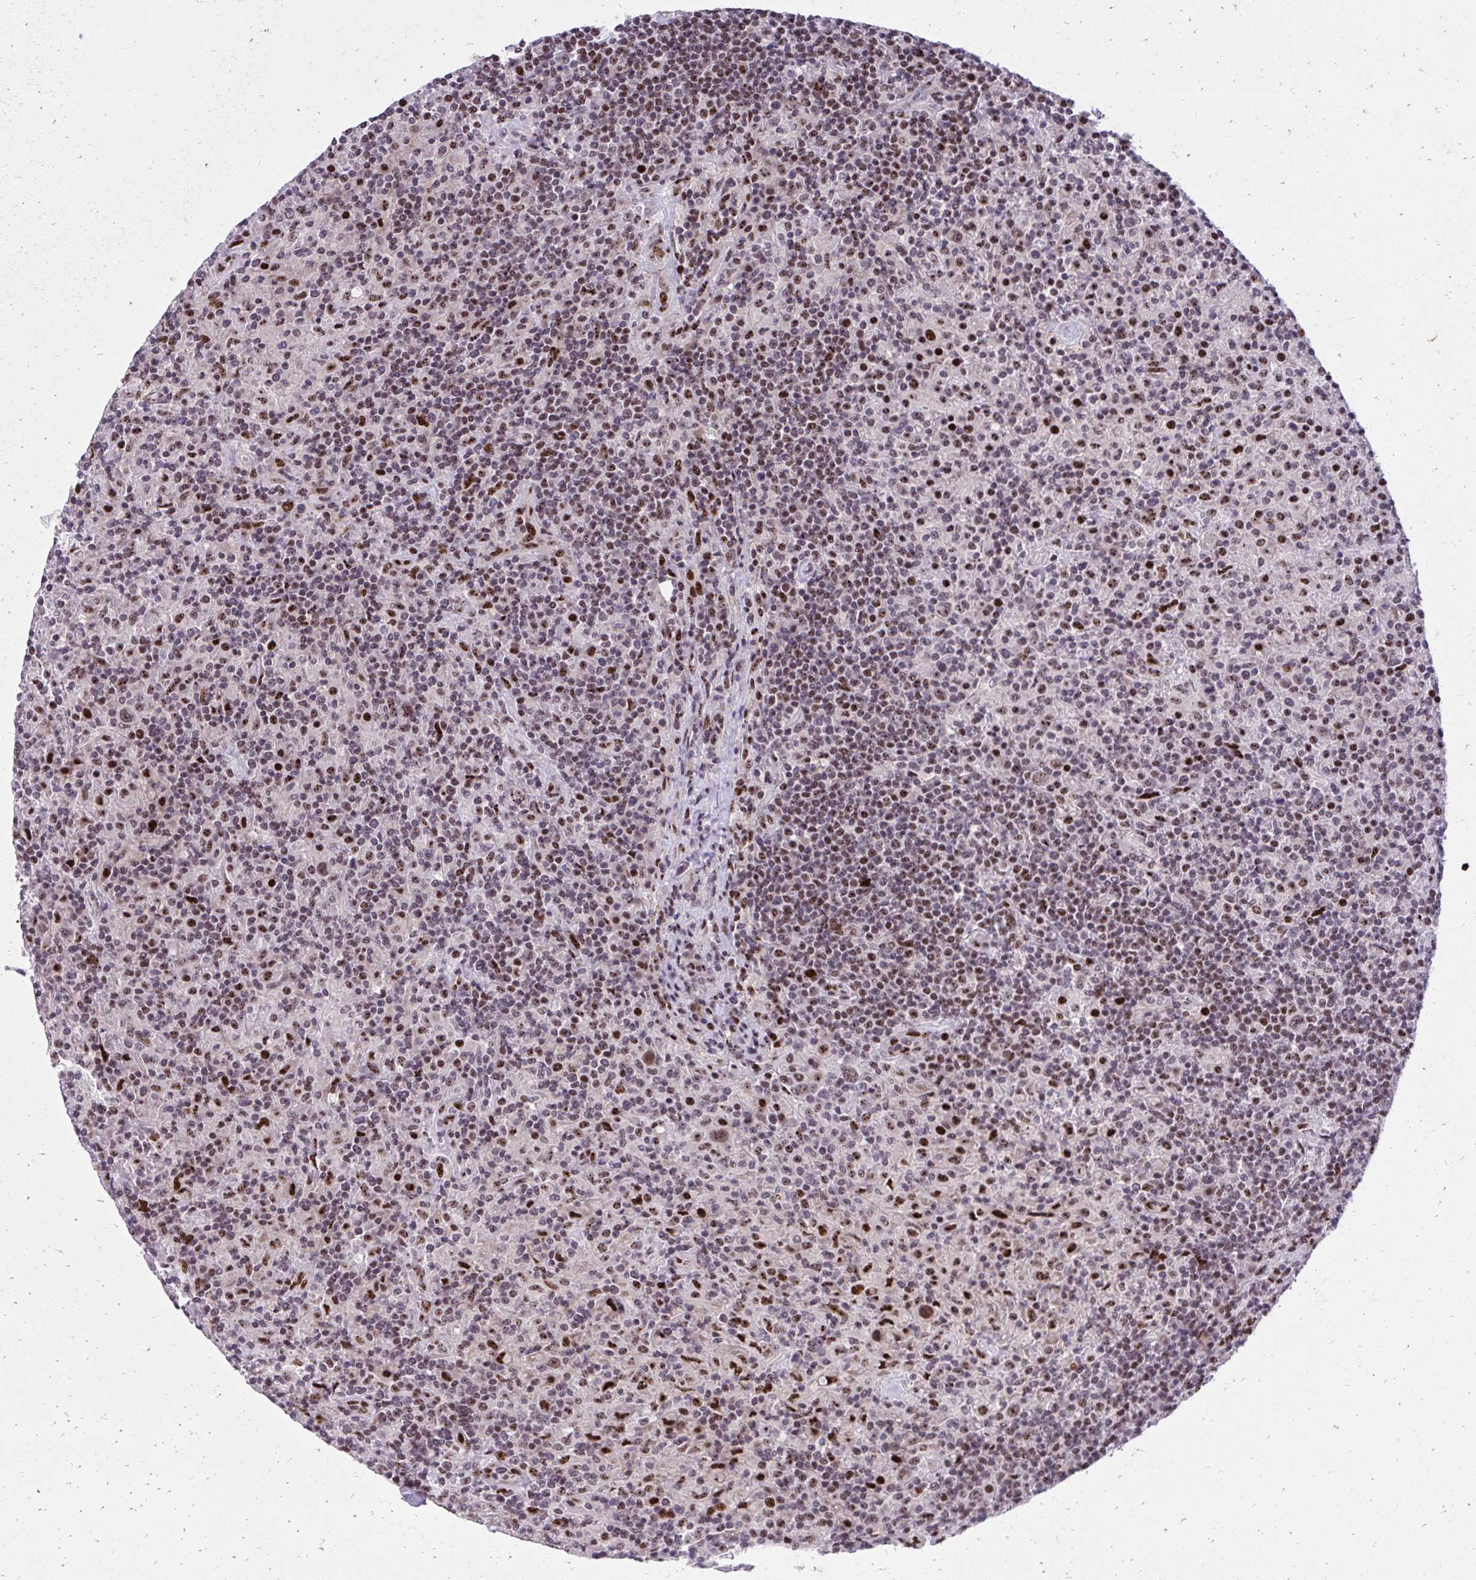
{"staining": {"intensity": "moderate", "quantity": ">75%", "location": "nuclear"}, "tissue": "lymphoma", "cell_type": "Tumor cells", "image_type": "cancer", "snomed": [{"axis": "morphology", "description": "Hodgkin's disease, NOS"}, {"axis": "topography", "description": "Lymph node"}], "caption": "The image shows a brown stain indicating the presence of a protein in the nuclear of tumor cells in Hodgkin's disease. (brown staining indicates protein expression, while blue staining denotes nuclei).", "gene": "HOXA4", "patient": {"sex": "male", "age": 70}}